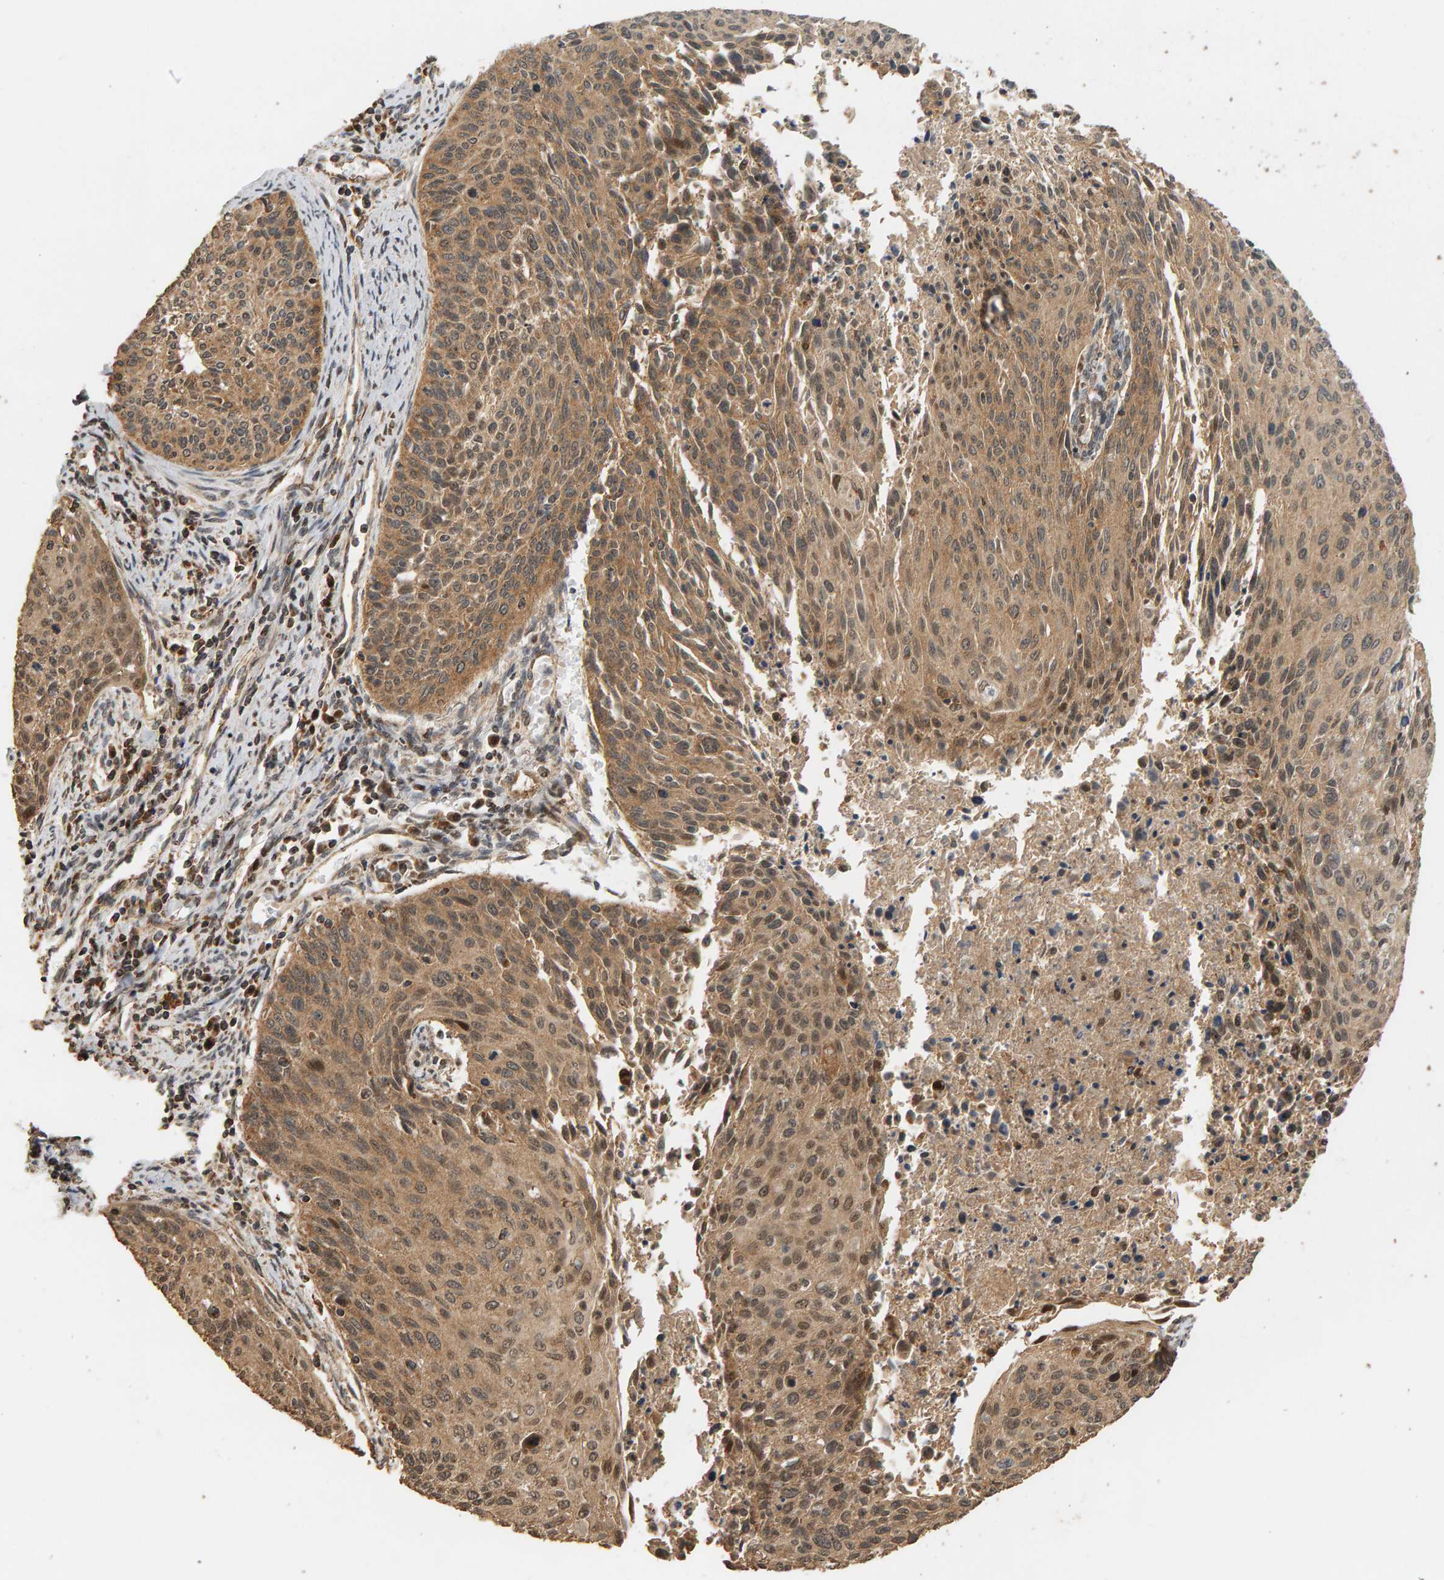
{"staining": {"intensity": "moderate", "quantity": ">75%", "location": "cytoplasmic/membranous,nuclear"}, "tissue": "cervical cancer", "cell_type": "Tumor cells", "image_type": "cancer", "snomed": [{"axis": "morphology", "description": "Squamous cell carcinoma, NOS"}, {"axis": "topography", "description": "Cervix"}], "caption": "Cervical squamous cell carcinoma stained for a protein demonstrates moderate cytoplasmic/membranous and nuclear positivity in tumor cells.", "gene": "GSTK1", "patient": {"sex": "female", "age": 55}}